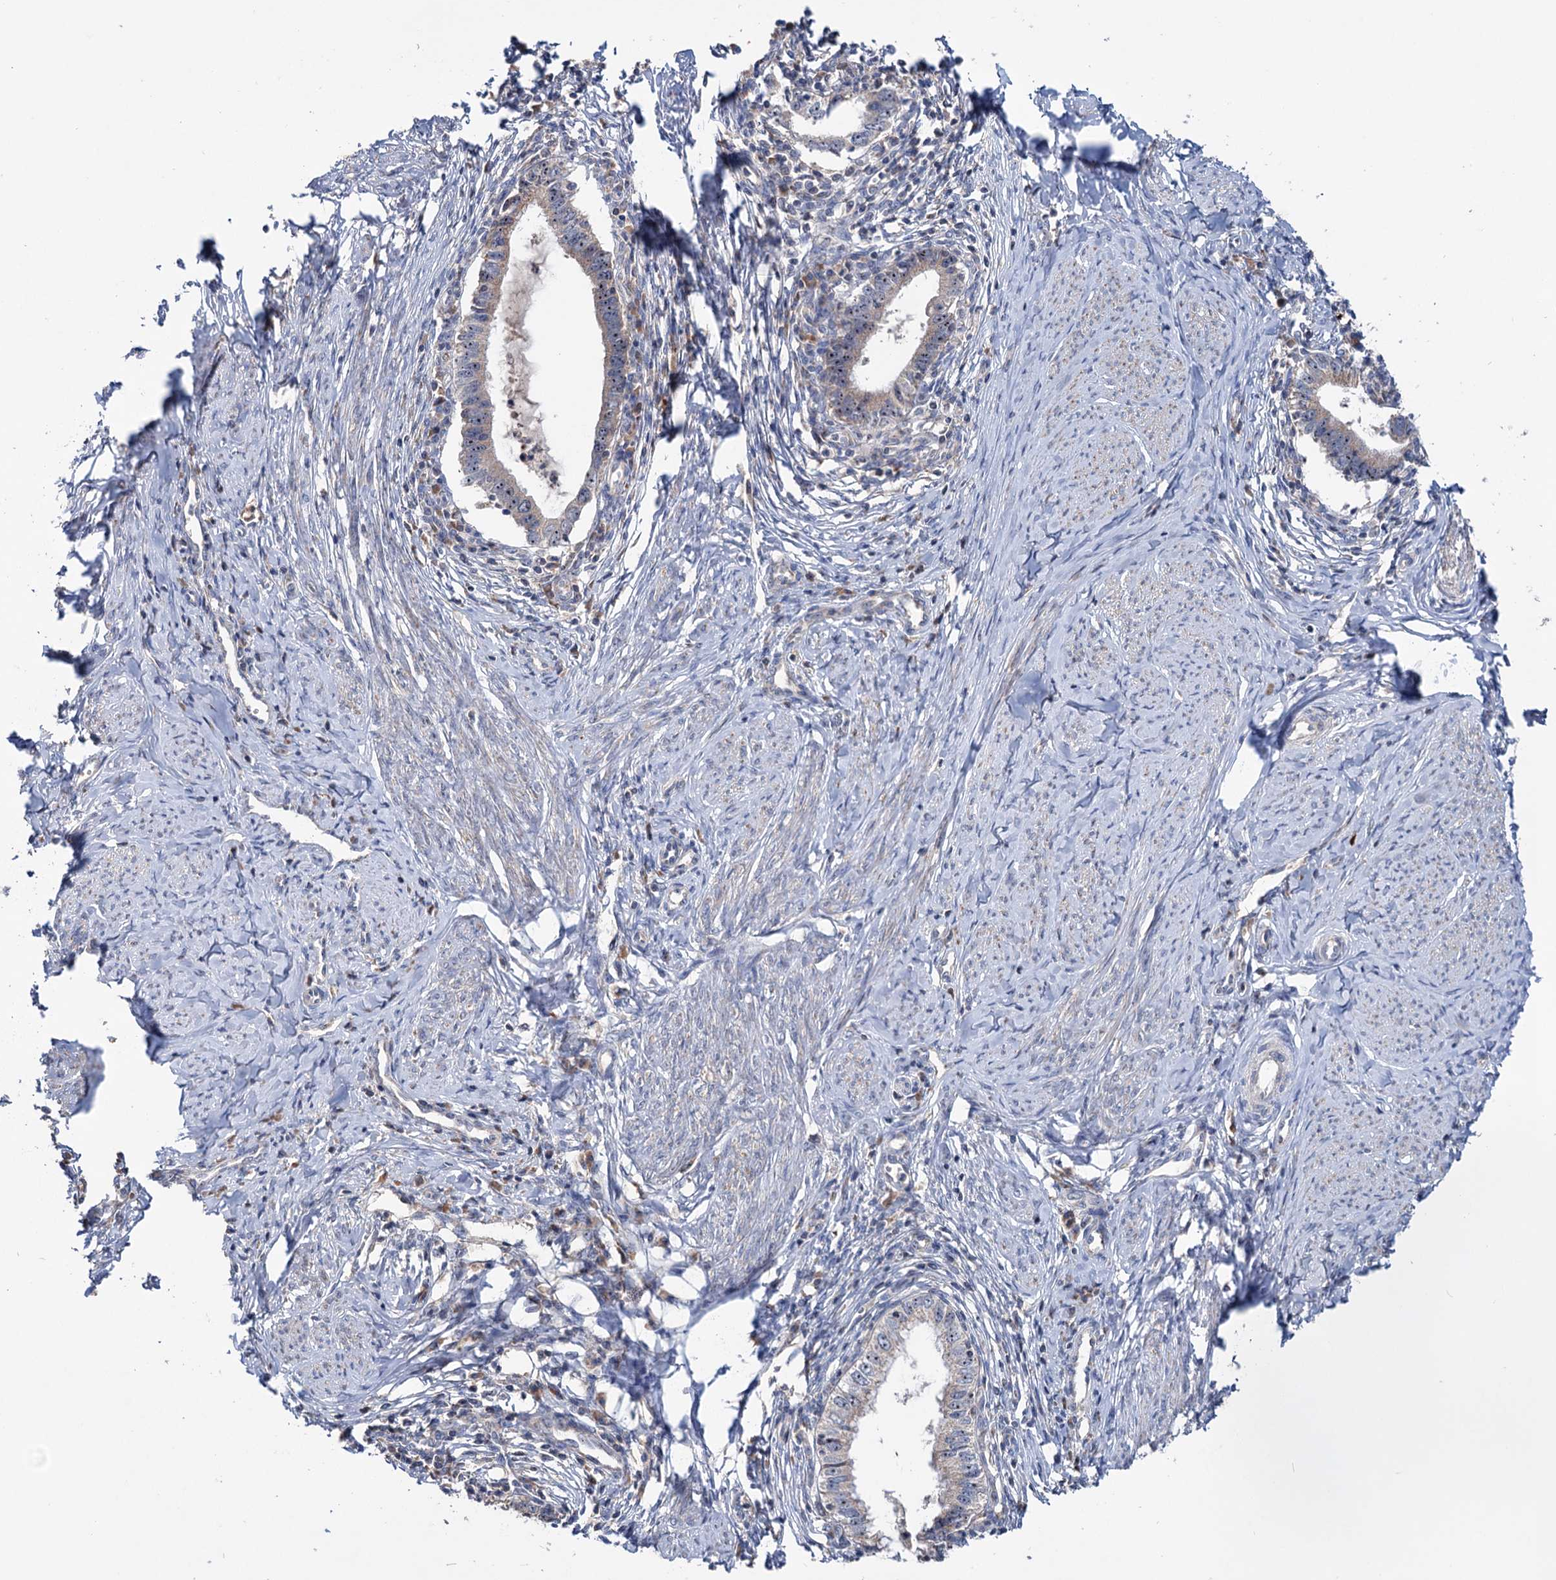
{"staining": {"intensity": "moderate", "quantity": "25%-75%", "location": "cytoplasmic/membranous,nuclear"}, "tissue": "cervical cancer", "cell_type": "Tumor cells", "image_type": "cancer", "snomed": [{"axis": "morphology", "description": "Adenocarcinoma, NOS"}, {"axis": "topography", "description": "Cervix"}], "caption": "This histopathology image shows immunohistochemistry (IHC) staining of human cervical adenocarcinoma, with medium moderate cytoplasmic/membranous and nuclear staining in about 25%-75% of tumor cells.", "gene": "HTR3B", "patient": {"sex": "female", "age": 36}}